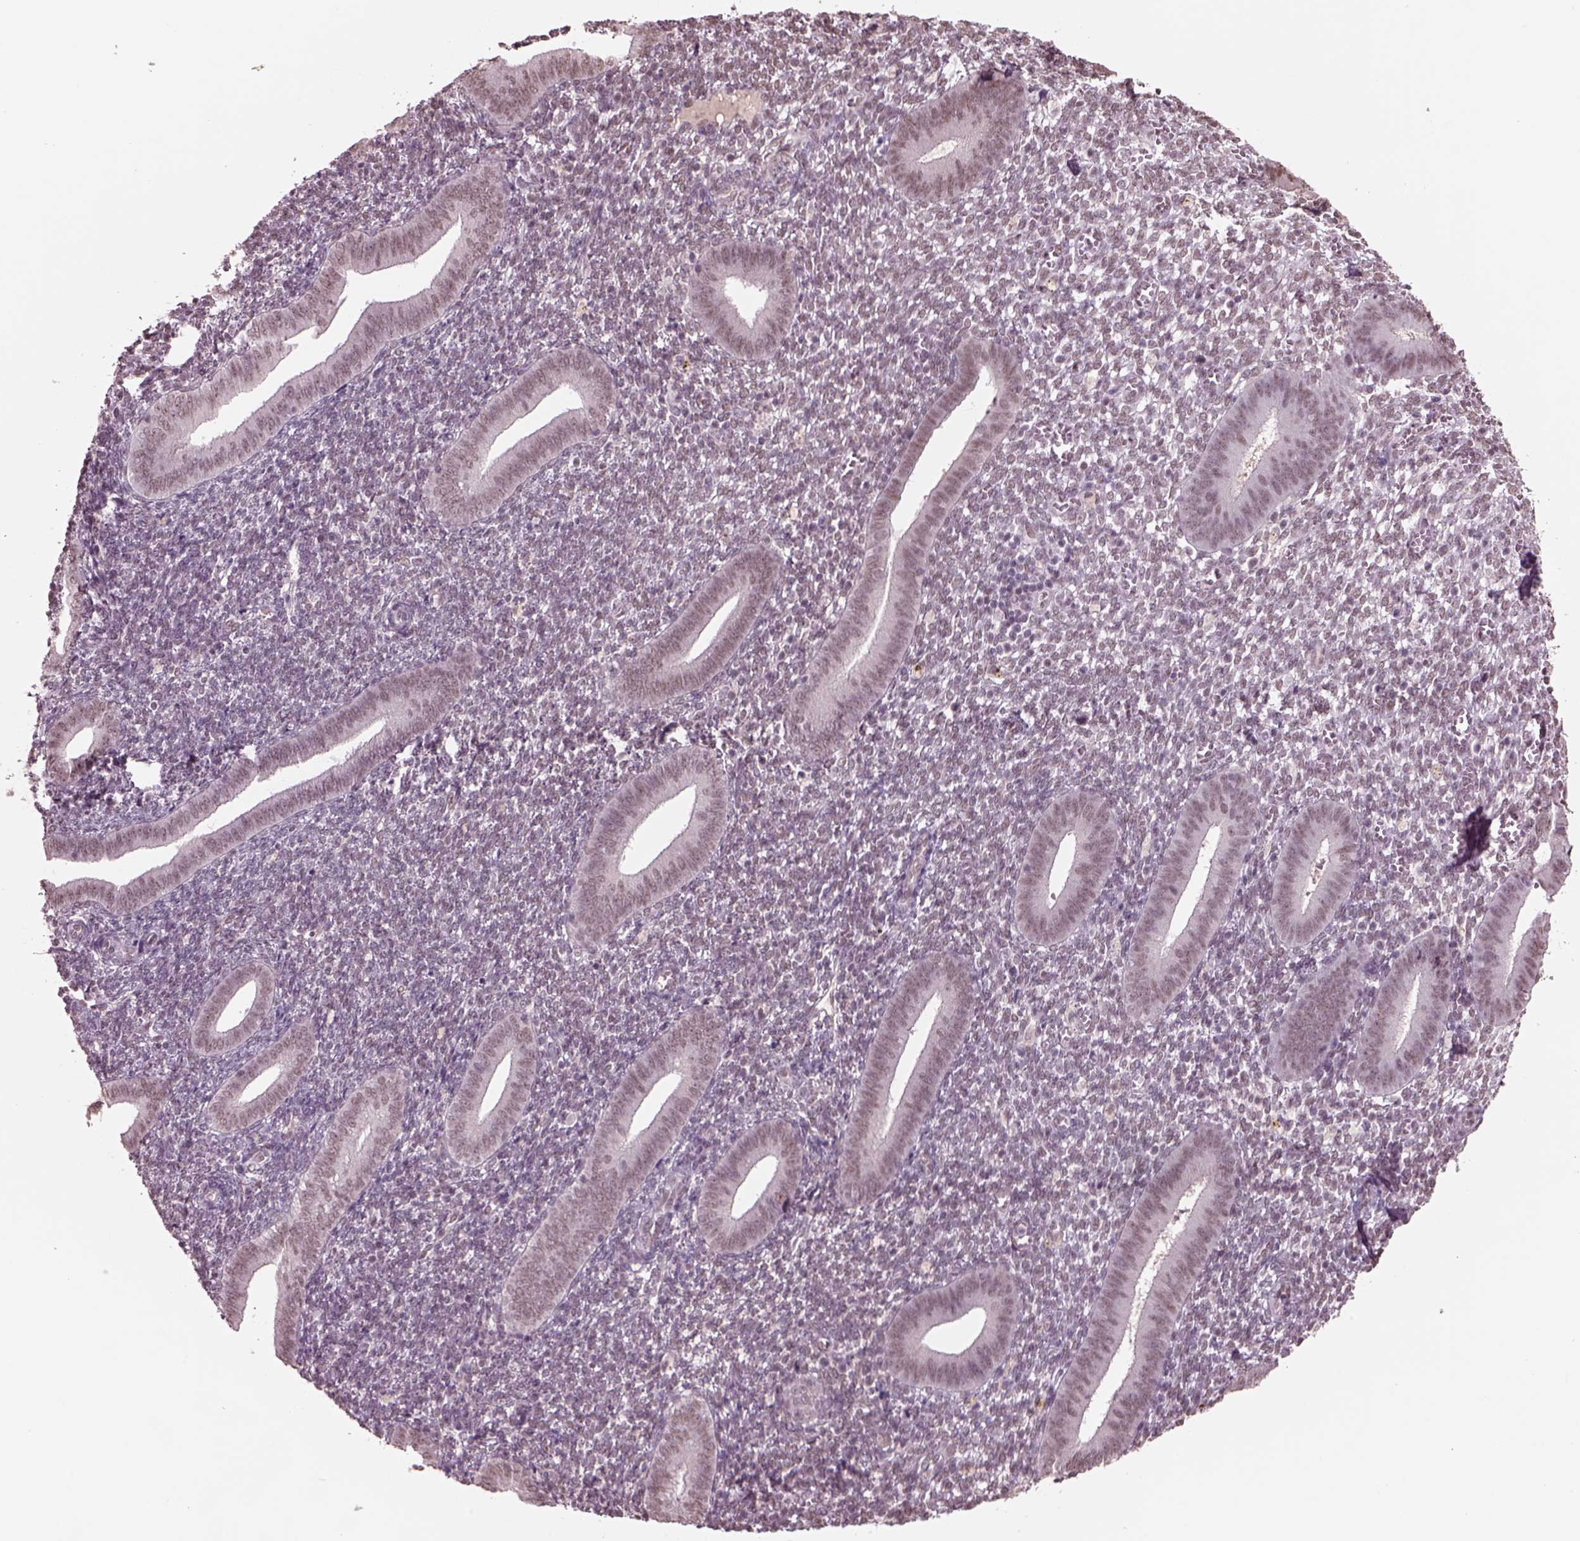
{"staining": {"intensity": "negative", "quantity": "none", "location": "none"}, "tissue": "endometrium", "cell_type": "Cells in endometrial stroma", "image_type": "normal", "snomed": [{"axis": "morphology", "description": "Normal tissue, NOS"}, {"axis": "topography", "description": "Endometrium"}], "caption": "The immunohistochemistry photomicrograph has no significant expression in cells in endometrial stroma of endometrium. Brightfield microscopy of IHC stained with DAB (3,3'-diaminobenzidine) (brown) and hematoxylin (blue), captured at high magnification.", "gene": "SEPHS1", "patient": {"sex": "female", "age": 25}}